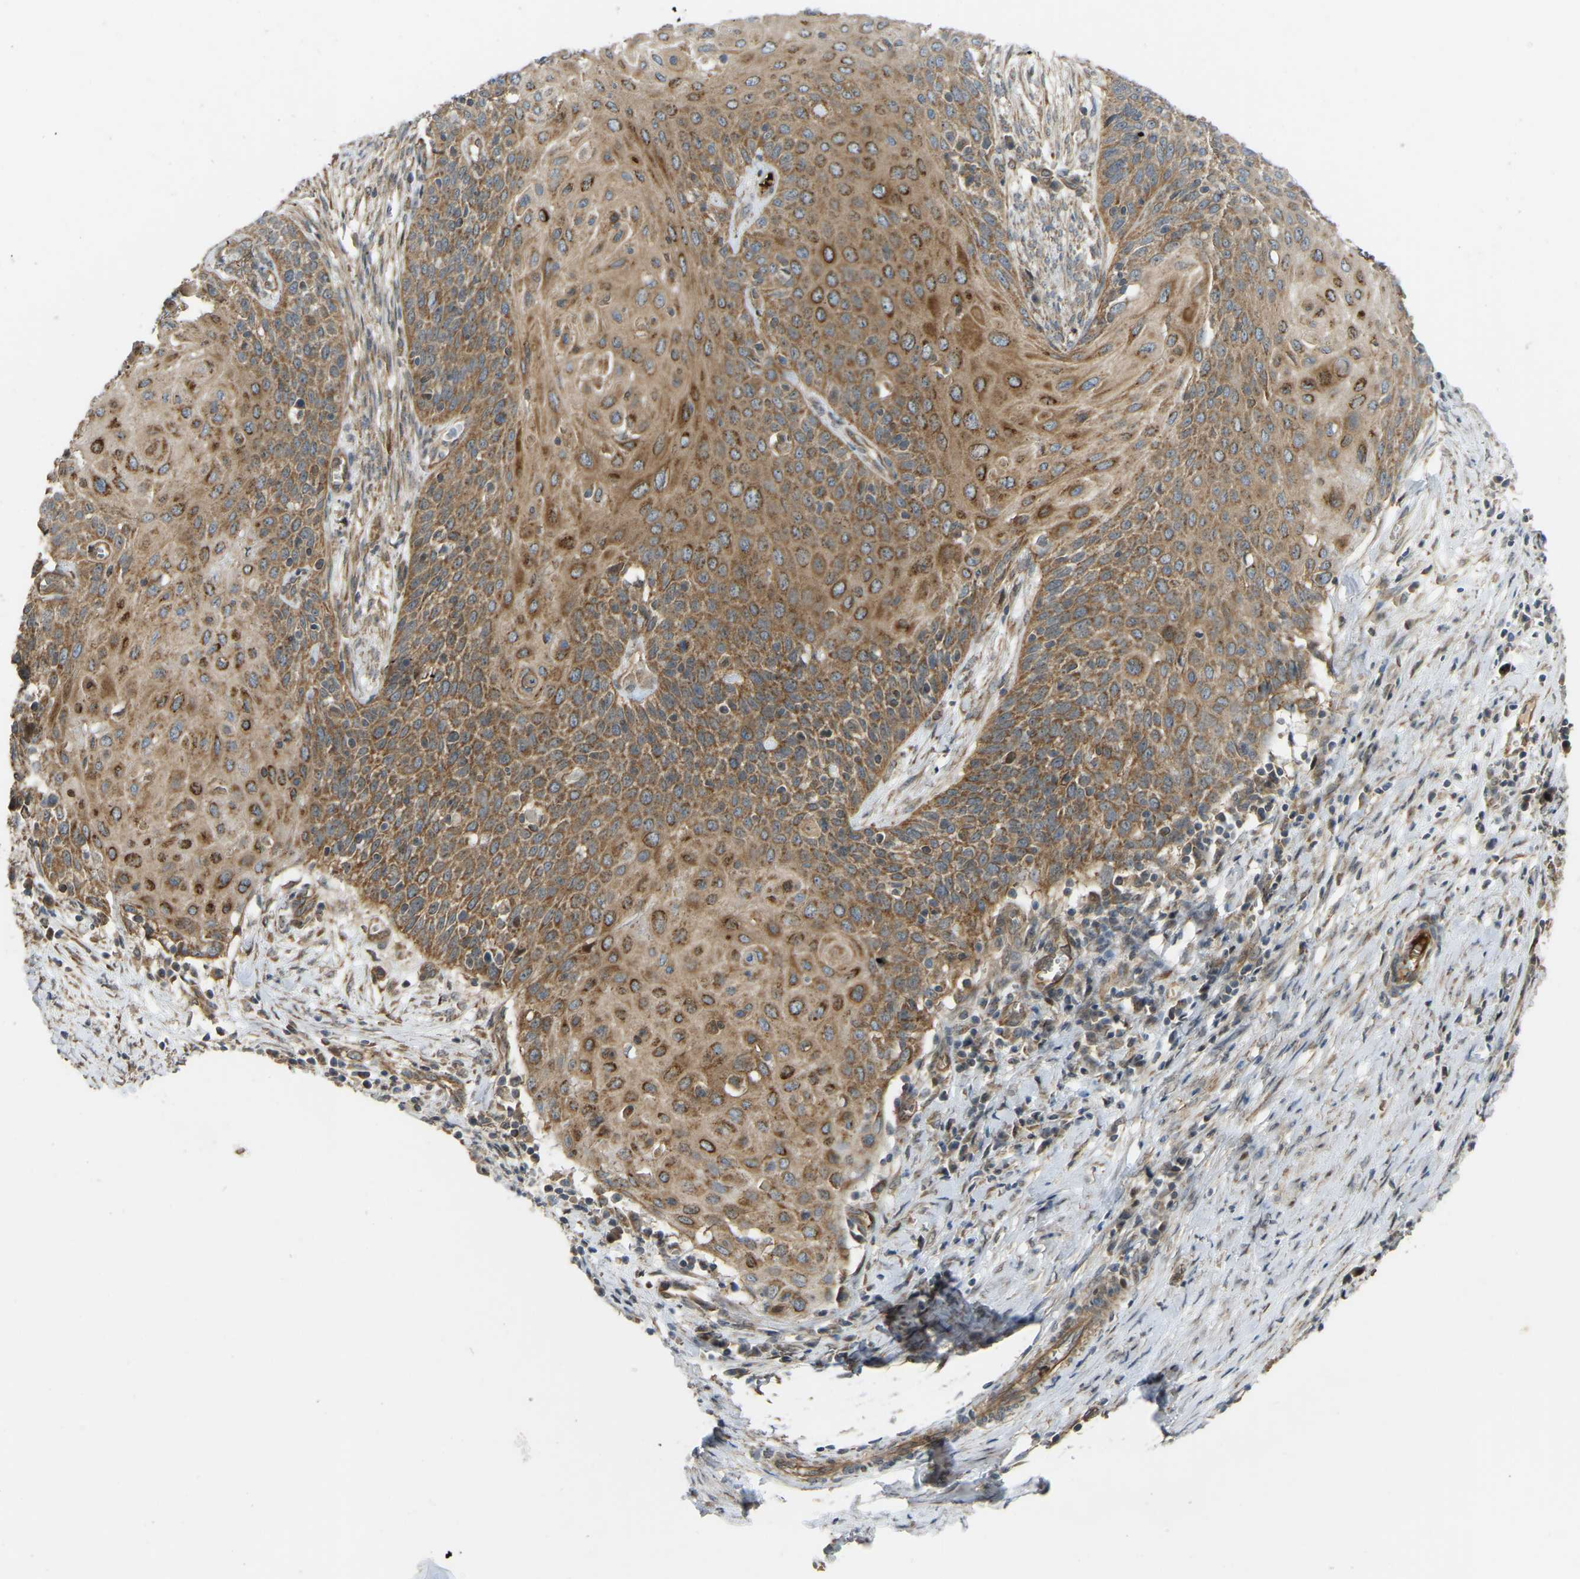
{"staining": {"intensity": "moderate", "quantity": ">75%", "location": "cytoplasmic/membranous"}, "tissue": "cervical cancer", "cell_type": "Tumor cells", "image_type": "cancer", "snomed": [{"axis": "morphology", "description": "Squamous cell carcinoma, NOS"}, {"axis": "topography", "description": "Cervix"}], "caption": "Protein positivity by immunohistochemistry (IHC) demonstrates moderate cytoplasmic/membranous positivity in approximately >75% of tumor cells in cervical cancer. (DAB IHC with brightfield microscopy, high magnification).", "gene": "C21orf91", "patient": {"sex": "female", "age": 39}}